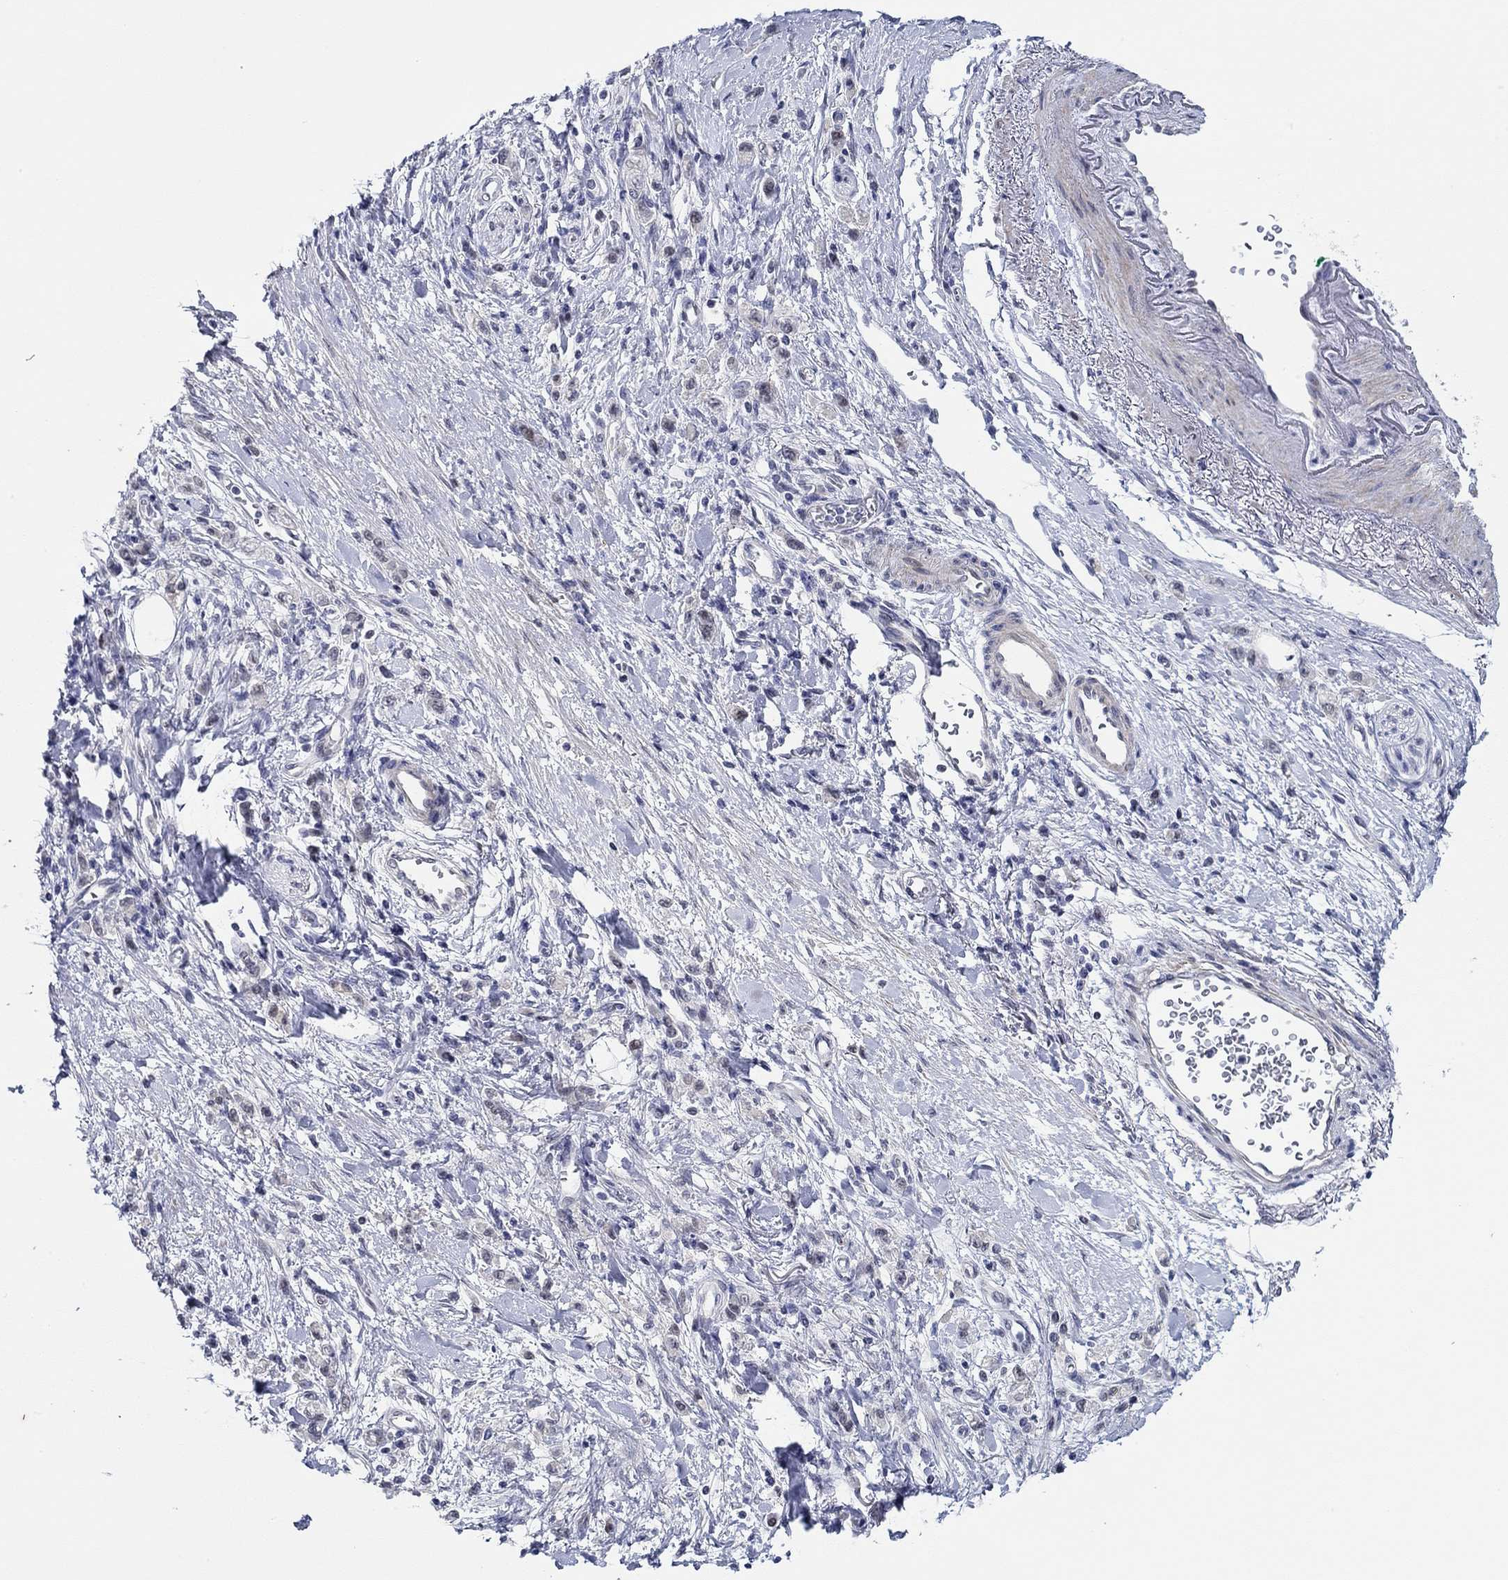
{"staining": {"intensity": "negative", "quantity": "none", "location": "none"}, "tissue": "stomach cancer", "cell_type": "Tumor cells", "image_type": "cancer", "snomed": [{"axis": "morphology", "description": "Adenocarcinoma, NOS"}, {"axis": "topography", "description": "Stomach"}], "caption": "Stomach adenocarcinoma was stained to show a protein in brown. There is no significant expression in tumor cells. (DAB immunohistochemistry (IHC) with hematoxylin counter stain).", "gene": "SLC34A1", "patient": {"sex": "male", "age": 77}}